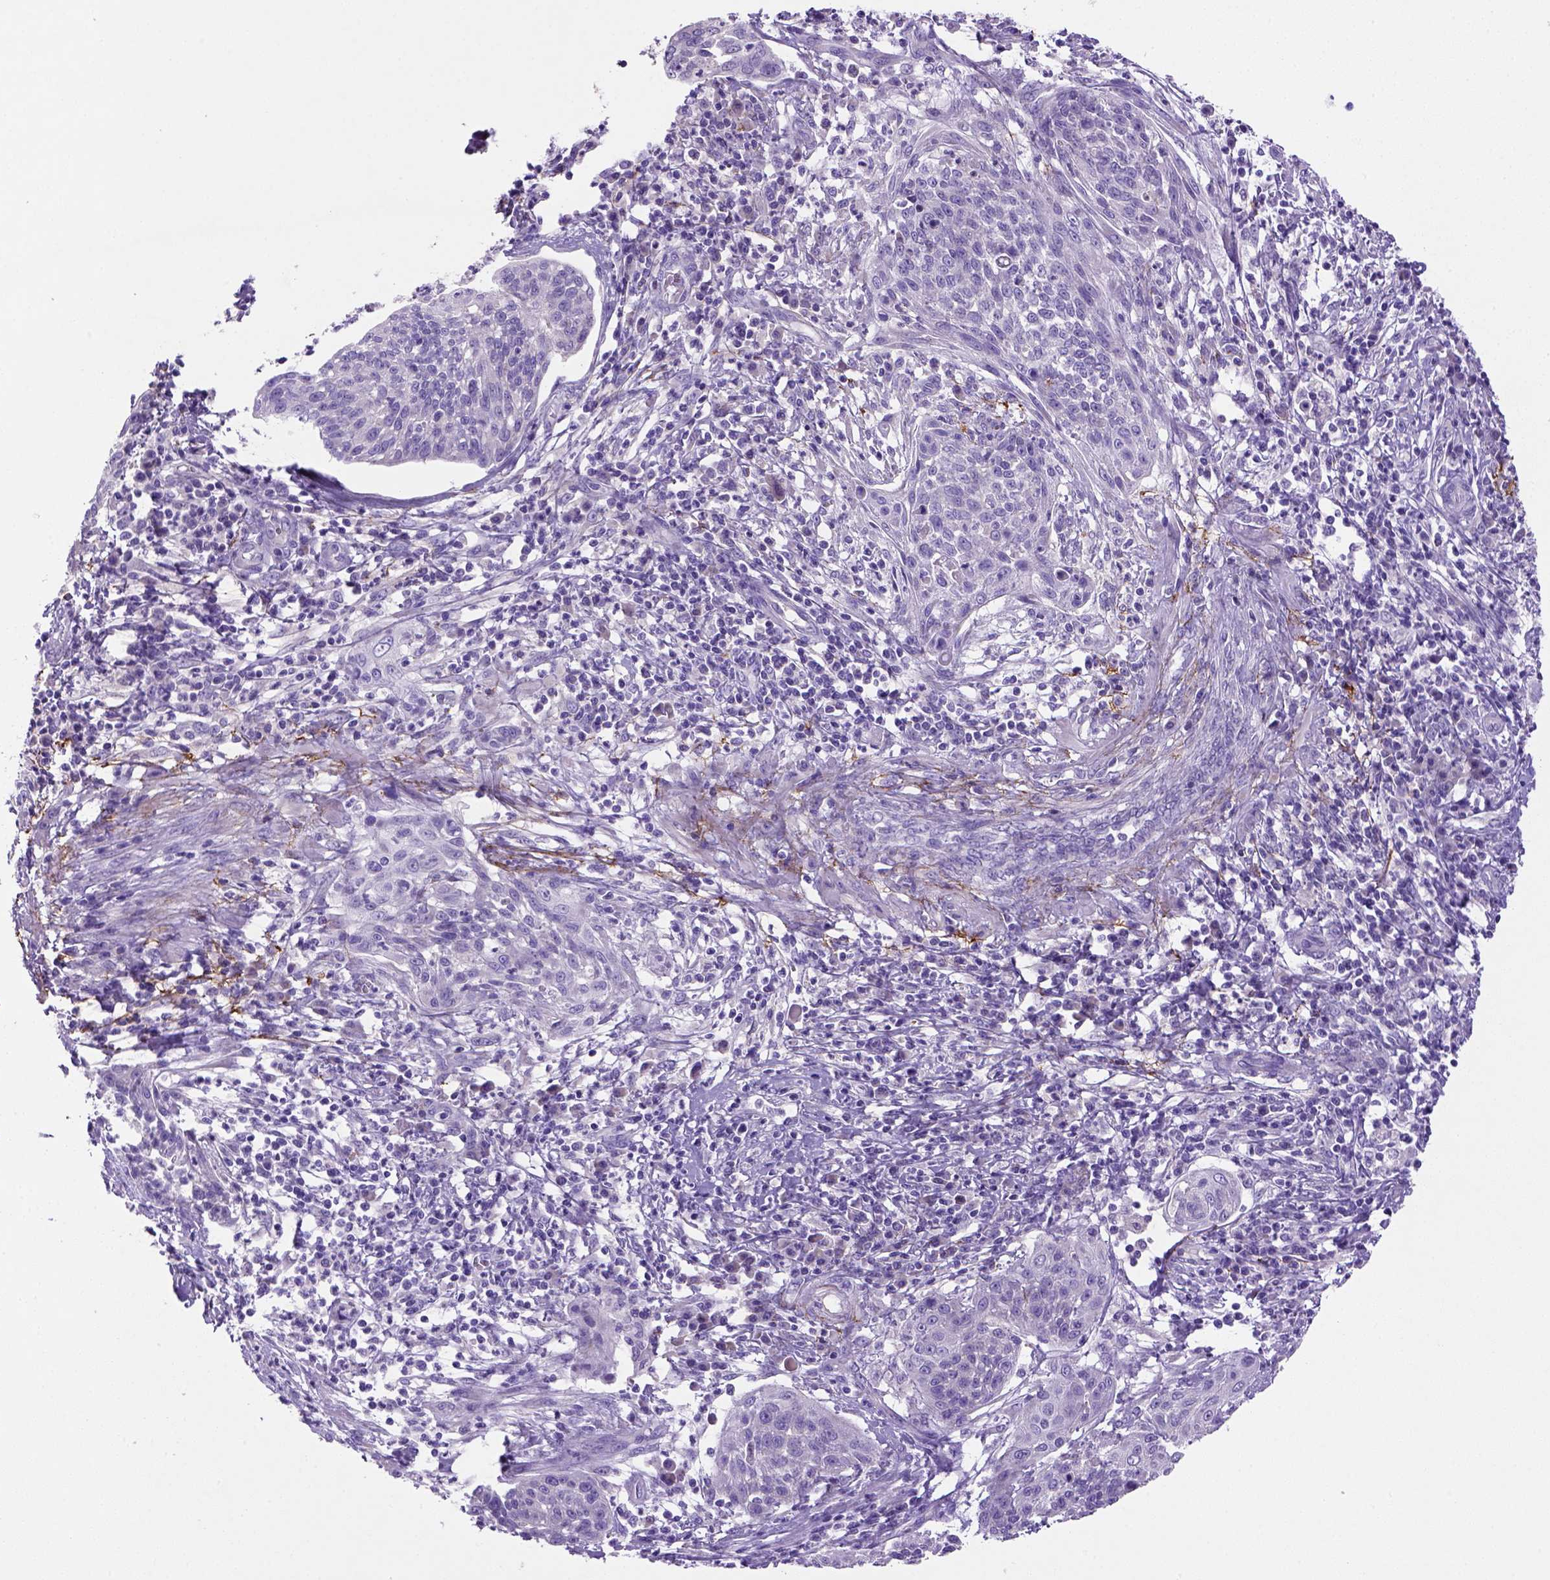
{"staining": {"intensity": "negative", "quantity": "none", "location": "none"}, "tissue": "cervical cancer", "cell_type": "Tumor cells", "image_type": "cancer", "snomed": [{"axis": "morphology", "description": "Squamous cell carcinoma, NOS"}, {"axis": "topography", "description": "Cervix"}], "caption": "Immunohistochemical staining of human cervical cancer shows no significant staining in tumor cells. The staining was performed using DAB (3,3'-diaminobenzidine) to visualize the protein expression in brown, while the nuclei were stained in blue with hematoxylin (Magnification: 20x).", "gene": "SIRPD", "patient": {"sex": "female", "age": 34}}